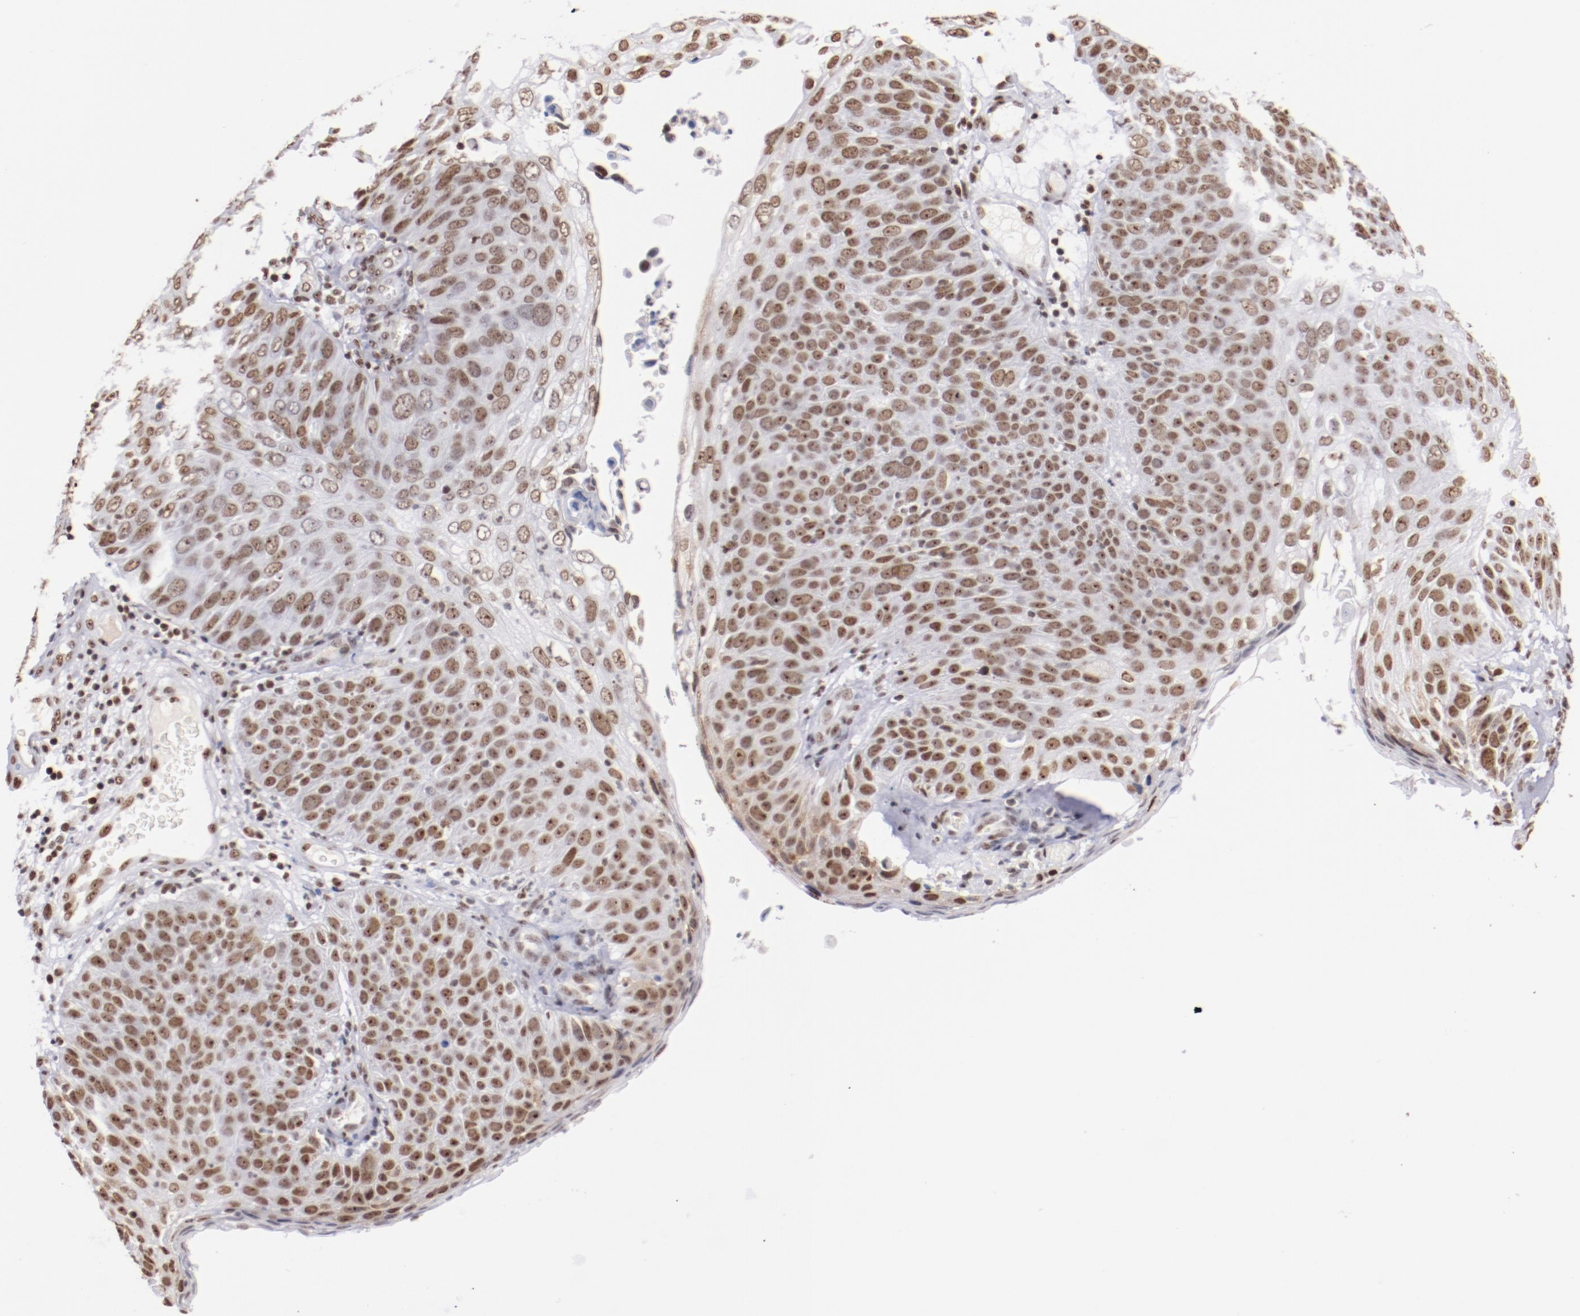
{"staining": {"intensity": "moderate", "quantity": ">75%", "location": "nuclear"}, "tissue": "skin cancer", "cell_type": "Tumor cells", "image_type": "cancer", "snomed": [{"axis": "morphology", "description": "Squamous cell carcinoma, NOS"}, {"axis": "topography", "description": "Skin"}], "caption": "Approximately >75% of tumor cells in skin cancer (squamous cell carcinoma) display moderate nuclear protein staining as visualized by brown immunohistochemical staining.", "gene": "IFI16", "patient": {"sex": "male", "age": 87}}